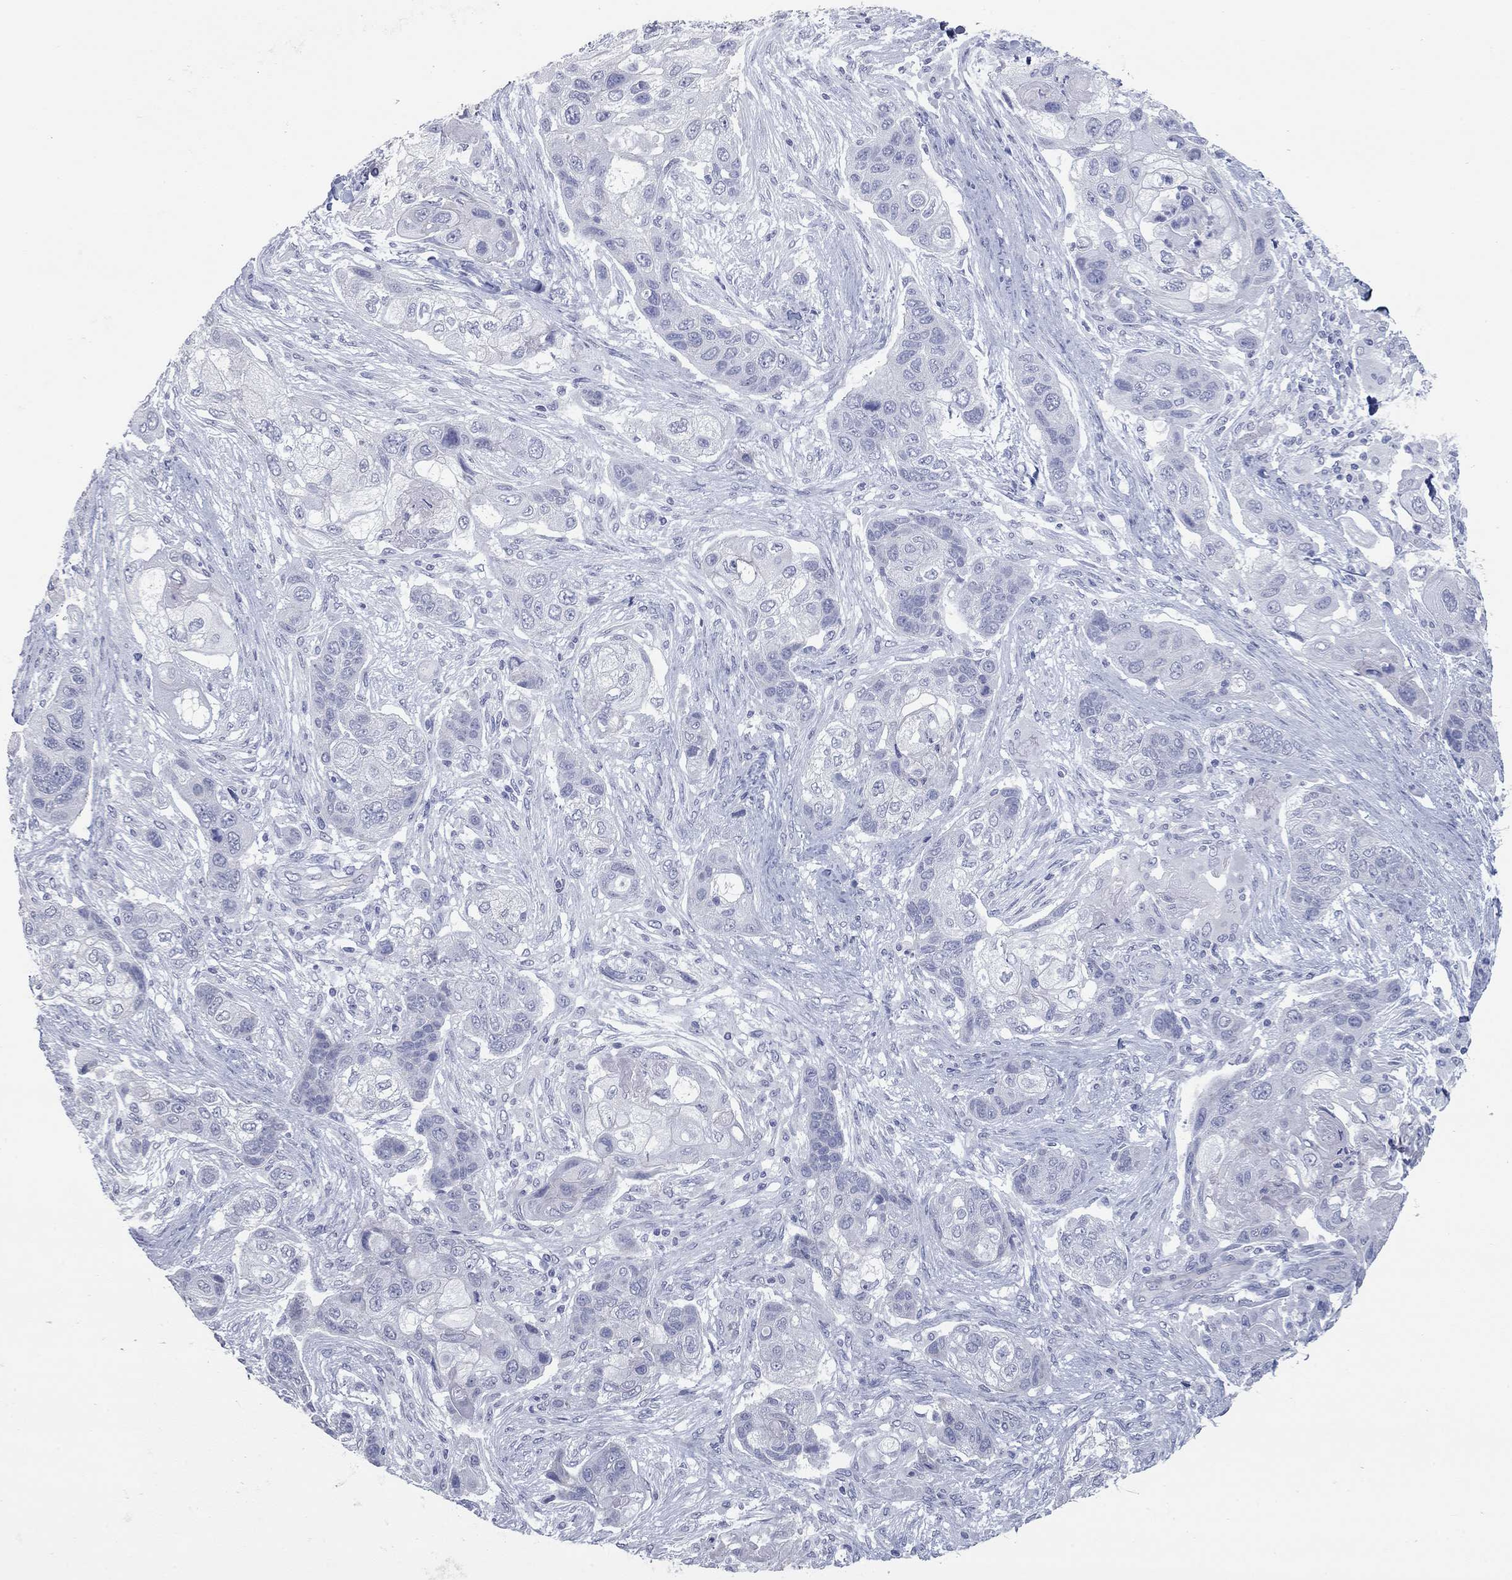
{"staining": {"intensity": "negative", "quantity": "none", "location": "none"}, "tissue": "lung cancer", "cell_type": "Tumor cells", "image_type": "cancer", "snomed": [{"axis": "morphology", "description": "Squamous cell carcinoma, NOS"}, {"axis": "topography", "description": "Lung"}], "caption": "Photomicrograph shows no significant protein positivity in tumor cells of lung cancer (squamous cell carcinoma).", "gene": "TAC1", "patient": {"sex": "male", "age": 69}}